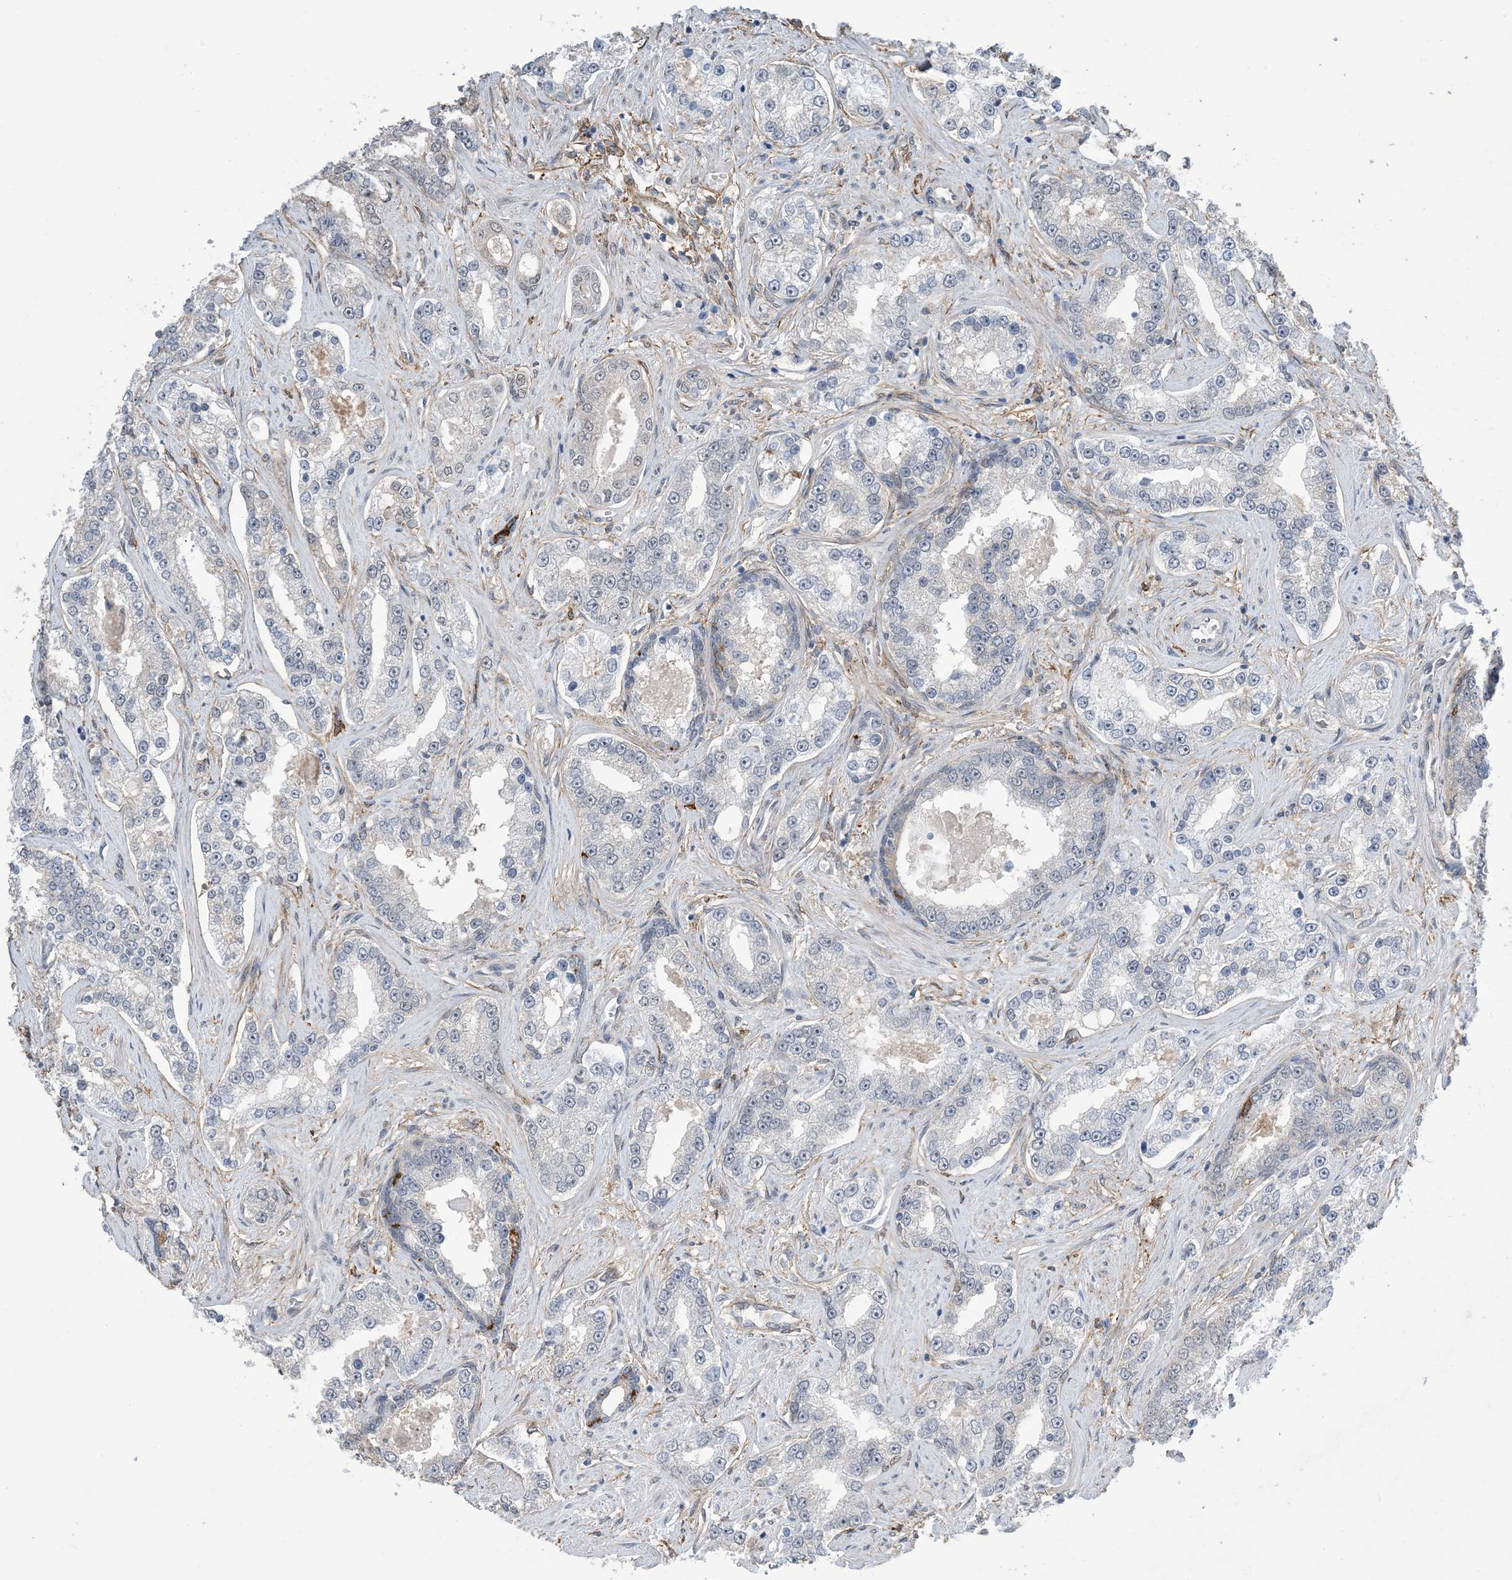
{"staining": {"intensity": "negative", "quantity": "none", "location": "none"}, "tissue": "prostate cancer", "cell_type": "Tumor cells", "image_type": "cancer", "snomed": [{"axis": "morphology", "description": "Normal tissue, NOS"}, {"axis": "morphology", "description": "Adenocarcinoma, High grade"}, {"axis": "topography", "description": "Prostate"}], "caption": "Tumor cells show no significant positivity in high-grade adenocarcinoma (prostate).", "gene": "ZNF8", "patient": {"sex": "male", "age": 83}}